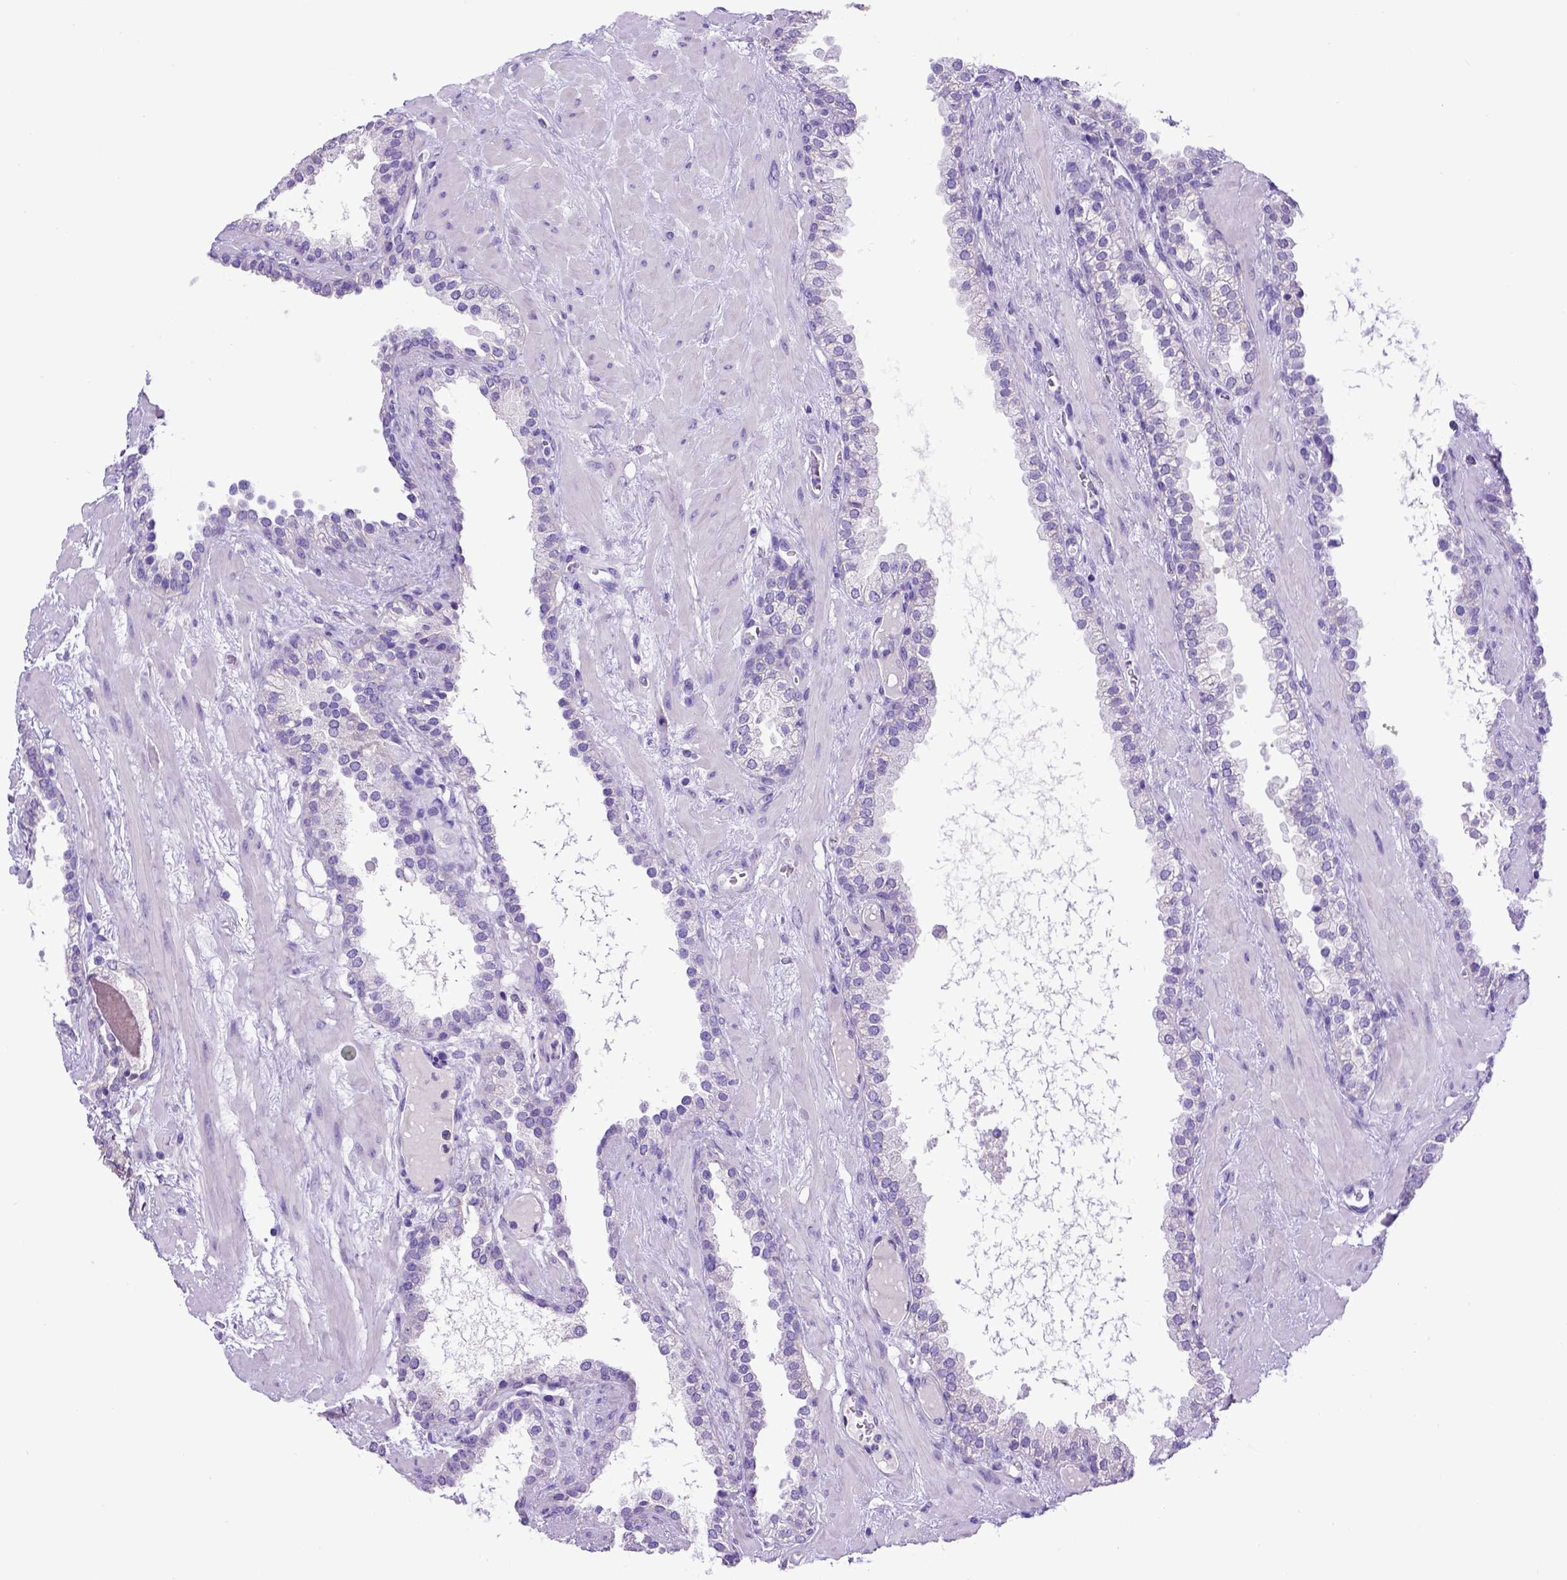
{"staining": {"intensity": "negative", "quantity": "none", "location": "none"}, "tissue": "prostate cancer", "cell_type": "Tumor cells", "image_type": "cancer", "snomed": [{"axis": "morphology", "description": "Adenocarcinoma, Low grade"}, {"axis": "topography", "description": "Prostate"}], "caption": "DAB immunohistochemical staining of human prostate adenocarcinoma (low-grade) displays no significant expression in tumor cells.", "gene": "PTGES", "patient": {"sex": "male", "age": 62}}